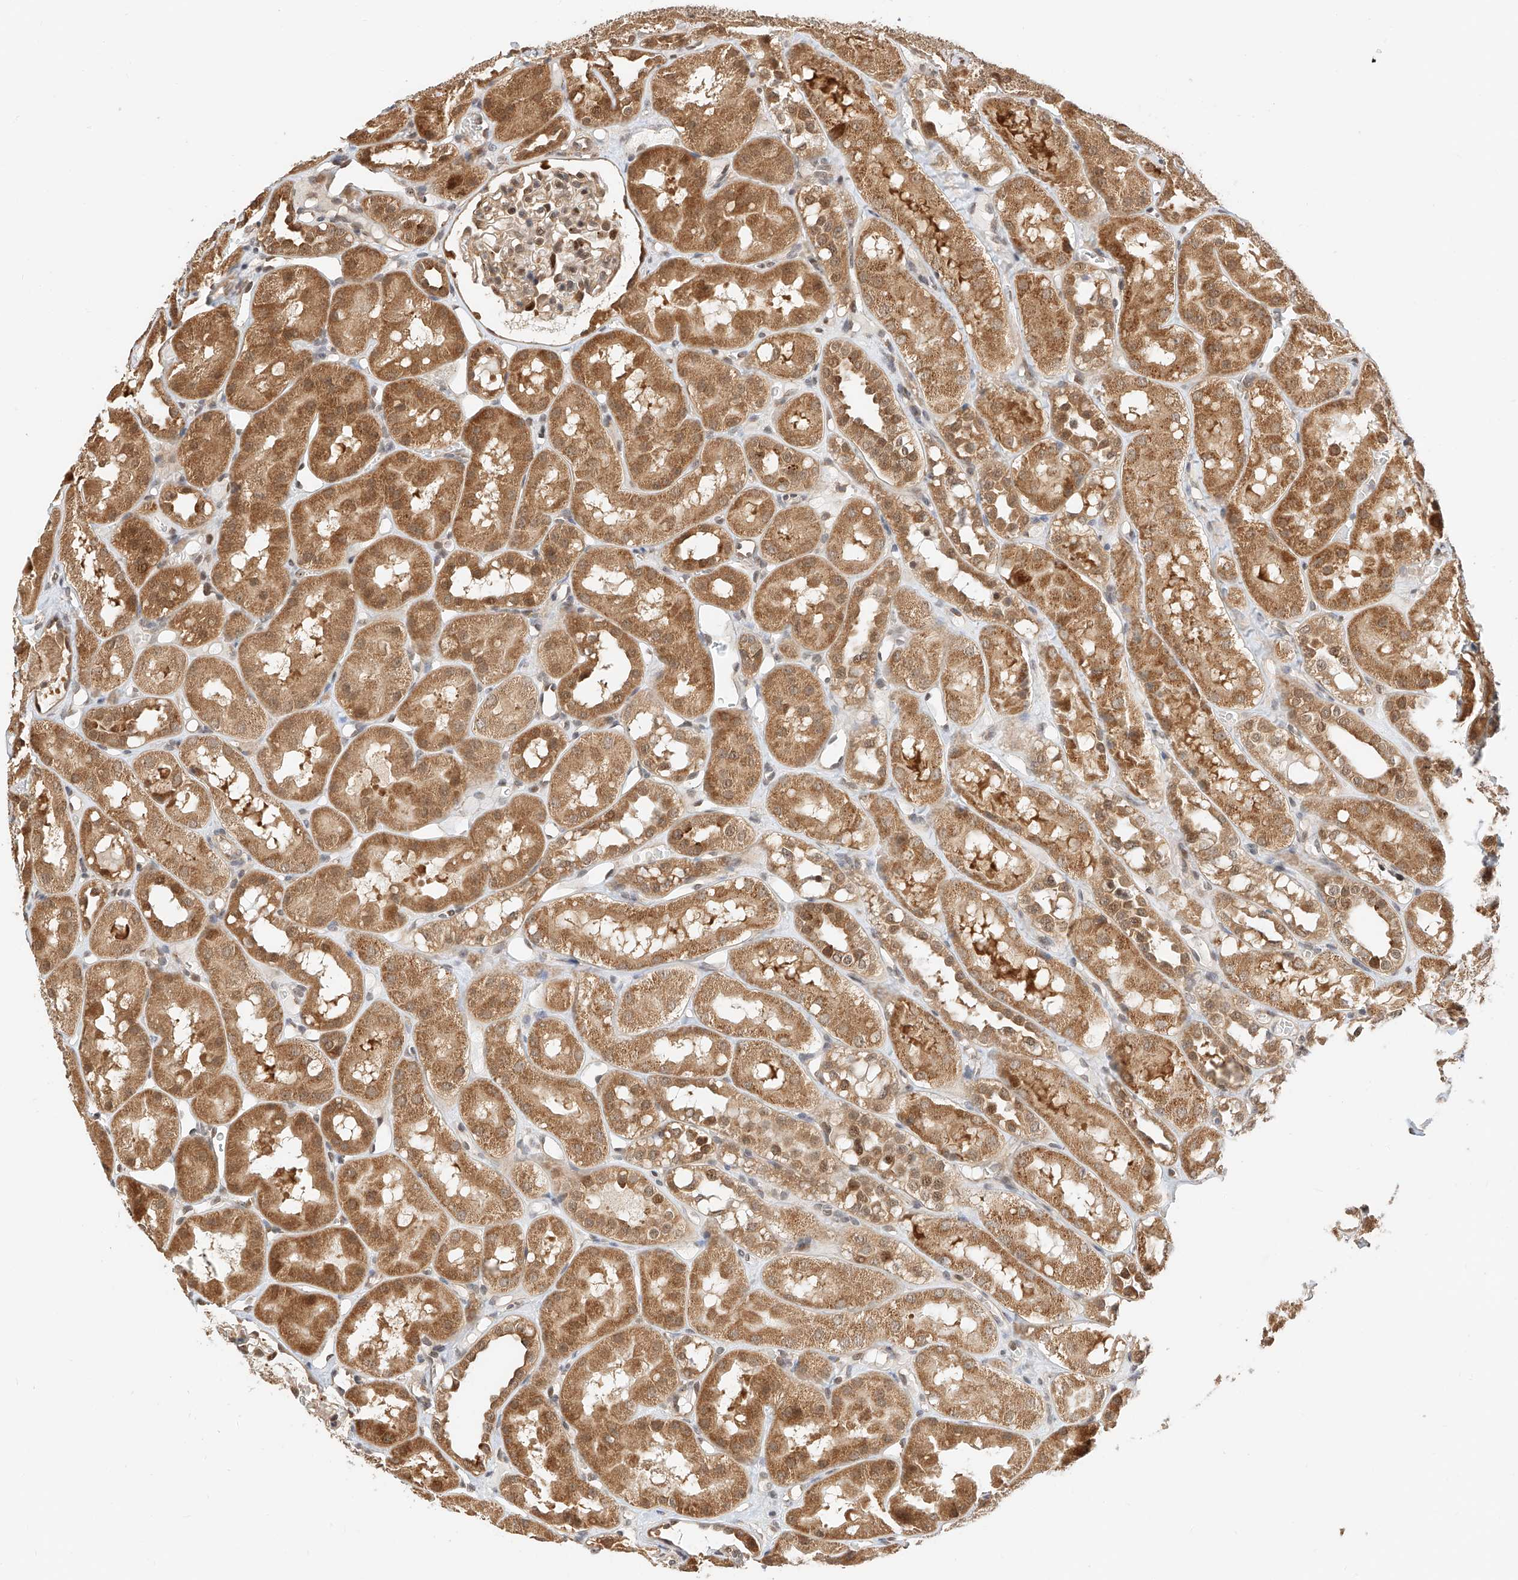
{"staining": {"intensity": "moderate", "quantity": "<25%", "location": "nuclear"}, "tissue": "kidney", "cell_type": "Cells in glomeruli", "image_type": "normal", "snomed": [{"axis": "morphology", "description": "Normal tissue, NOS"}, {"axis": "topography", "description": "Kidney"}], "caption": "Moderate nuclear expression is seen in approximately <25% of cells in glomeruli in unremarkable kidney.", "gene": "EIF4H", "patient": {"sex": "male", "age": 16}}